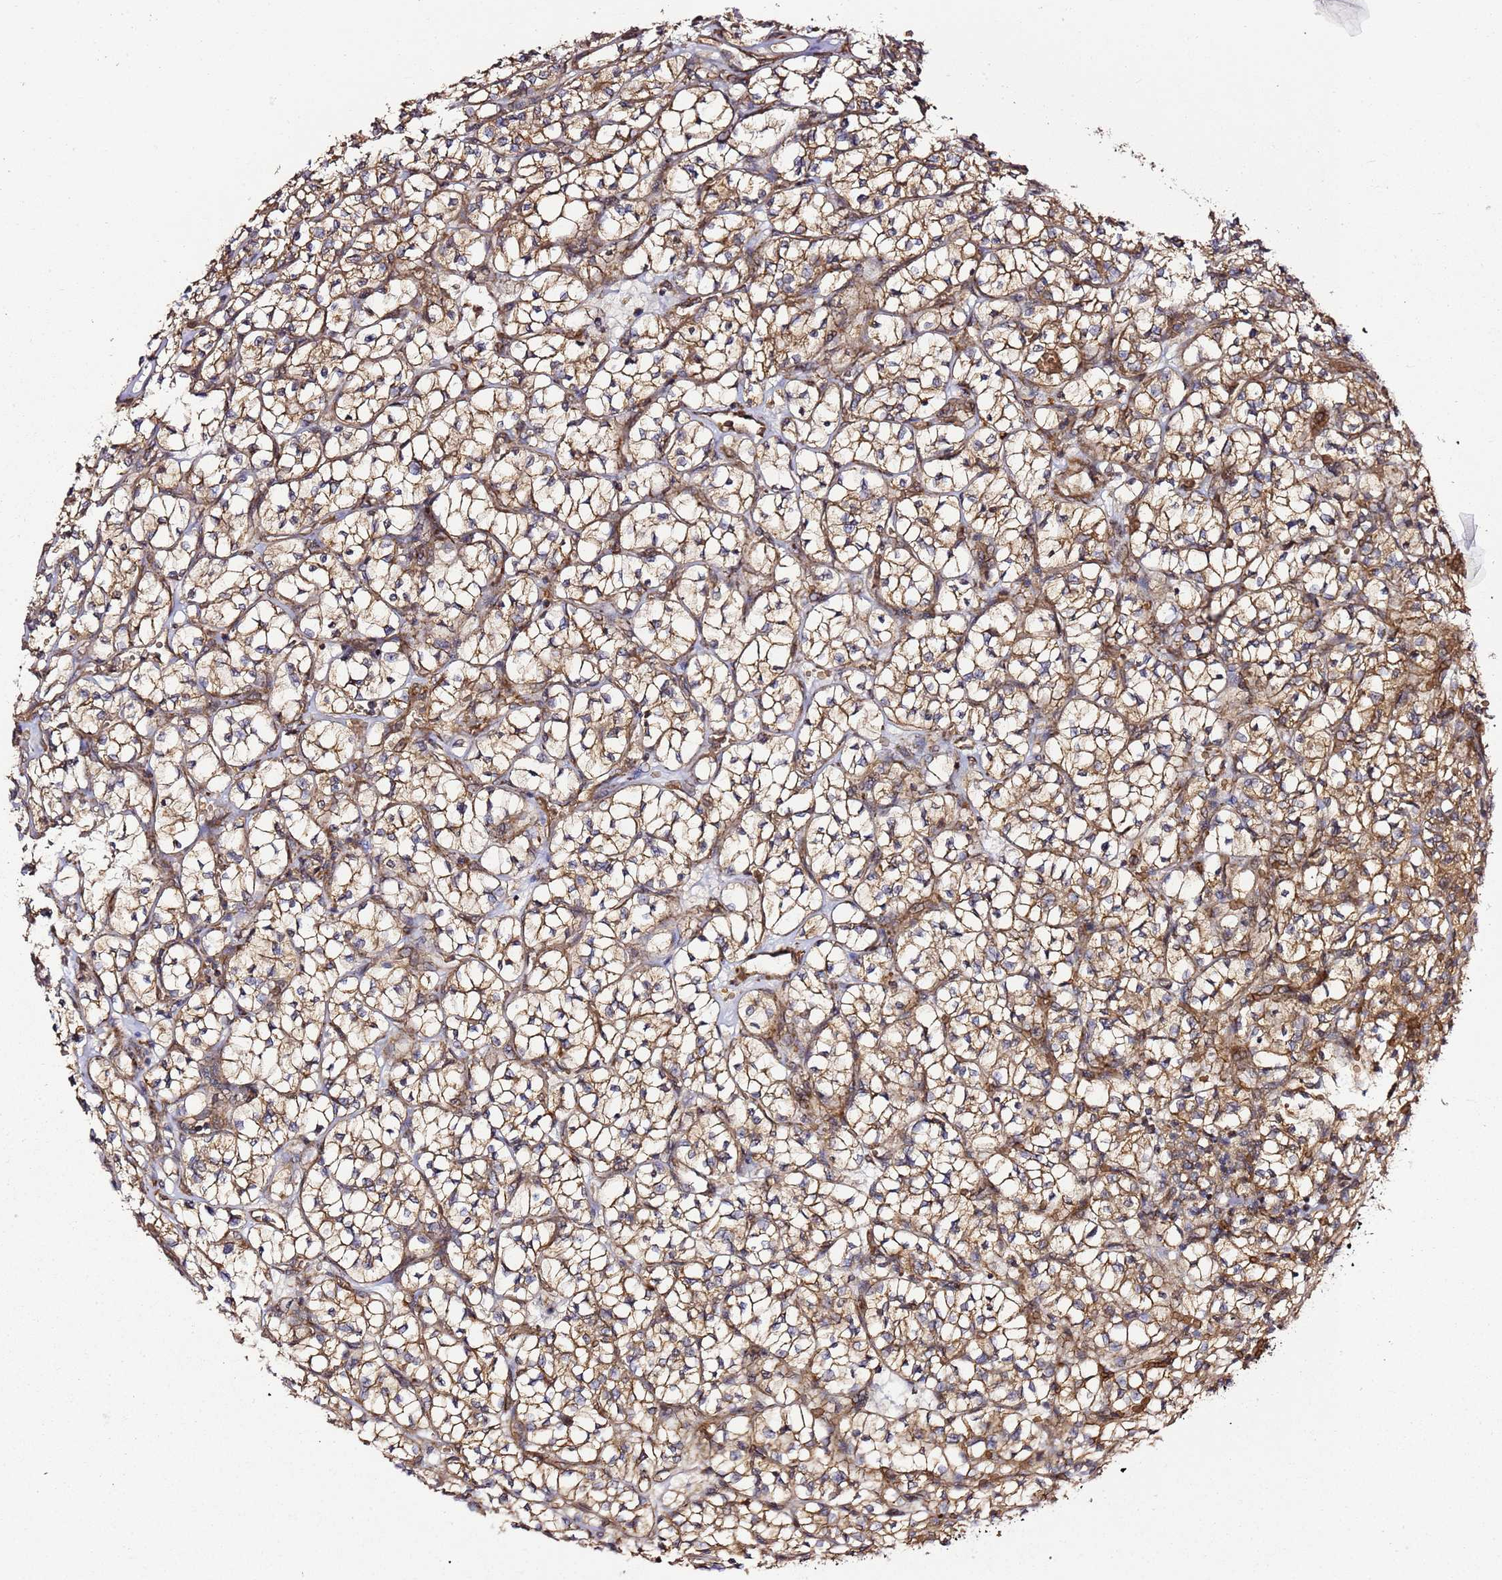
{"staining": {"intensity": "moderate", "quantity": ">75%", "location": "cytoplasmic/membranous"}, "tissue": "renal cancer", "cell_type": "Tumor cells", "image_type": "cancer", "snomed": [{"axis": "morphology", "description": "Adenocarcinoma, NOS"}, {"axis": "topography", "description": "Kidney"}], "caption": "Immunohistochemistry (IHC) (DAB (3,3'-diaminobenzidine)) staining of human renal adenocarcinoma exhibits moderate cytoplasmic/membranous protein staining in about >75% of tumor cells.", "gene": "TM2D2", "patient": {"sex": "female", "age": 64}}